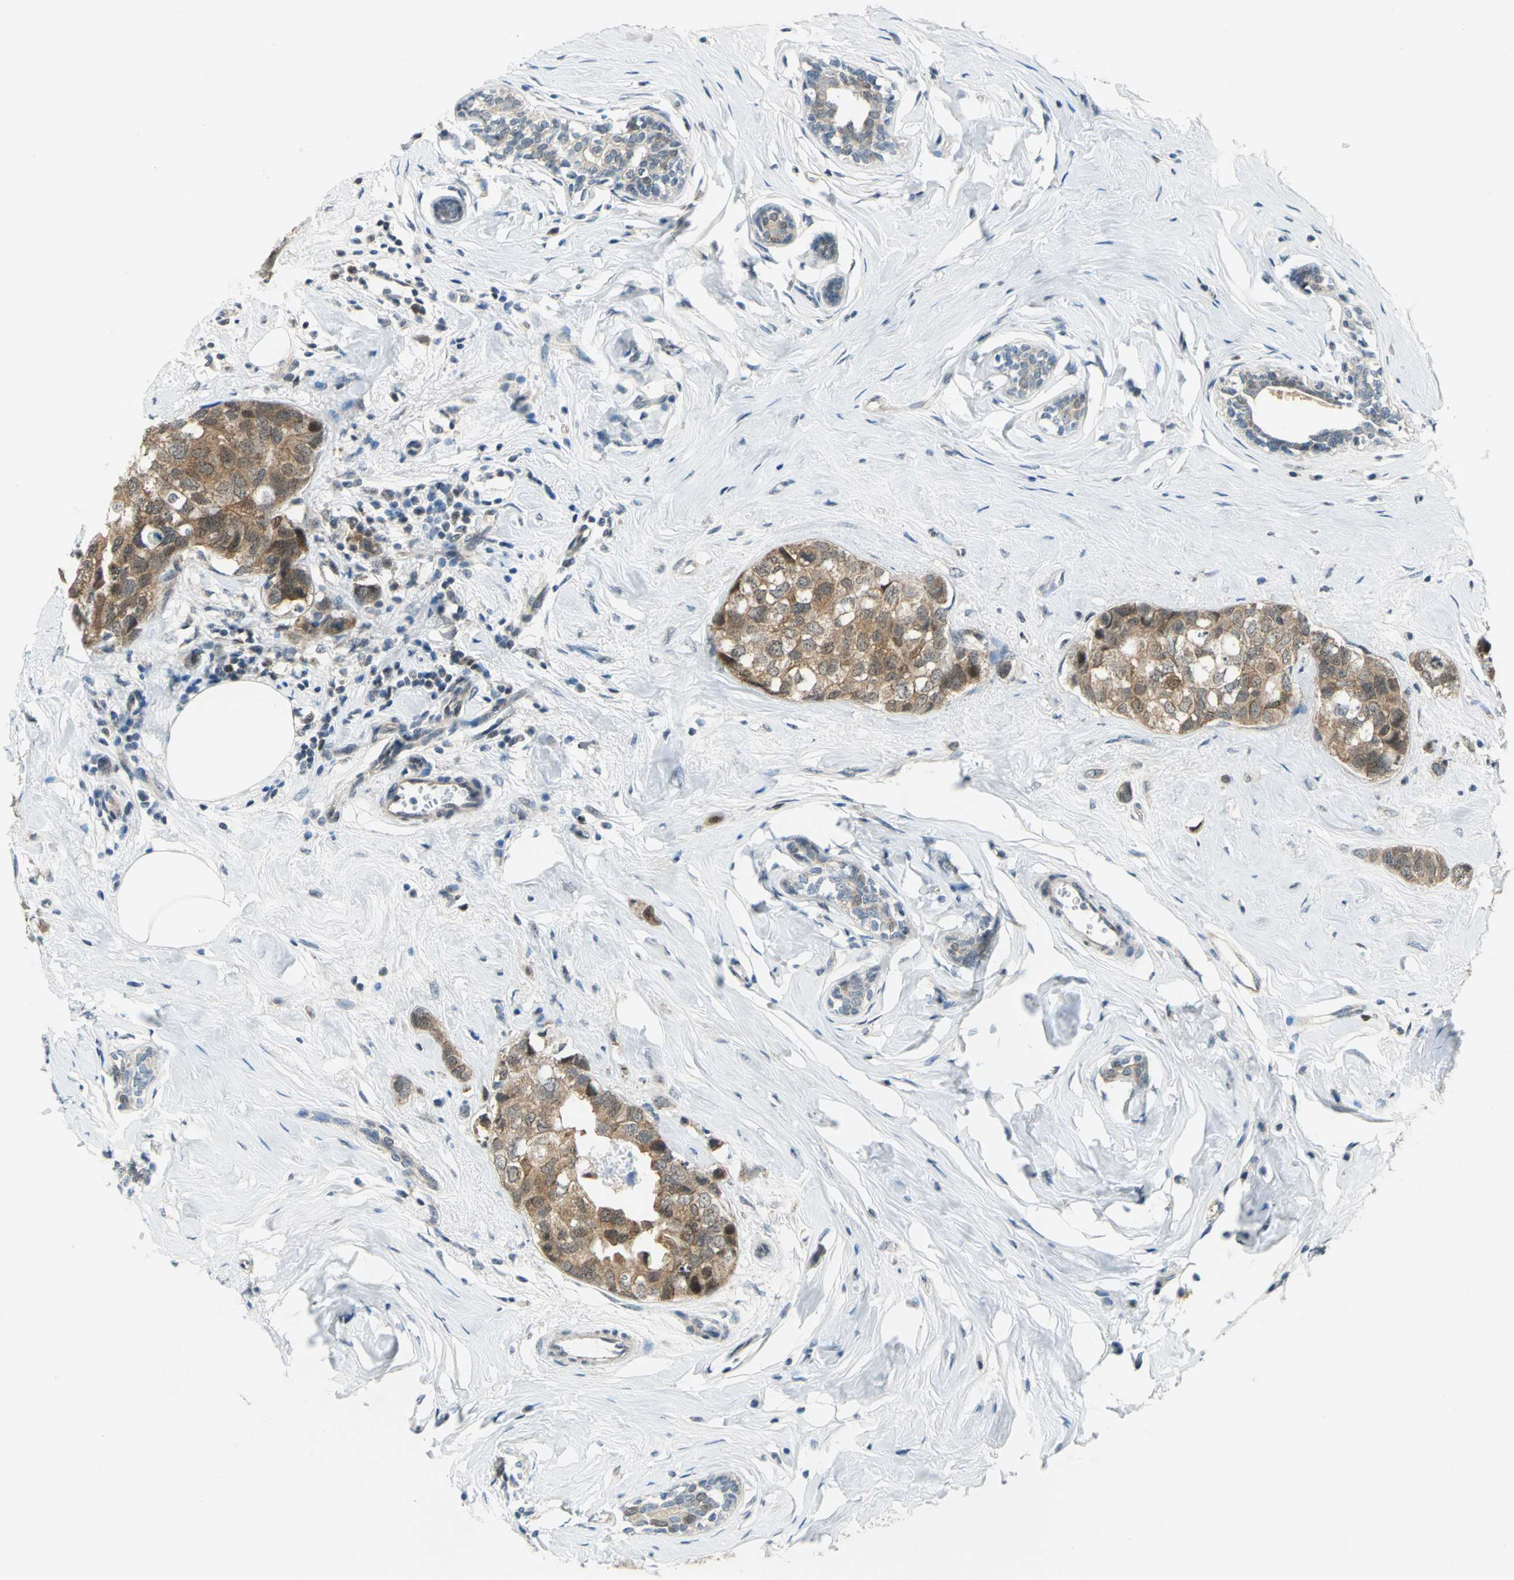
{"staining": {"intensity": "moderate", "quantity": ">75%", "location": "cytoplasmic/membranous"}, "tissue": "breast cancer", "cell_type": "Tumor cells", "image_type": "cancer", "snomed": [{"axis": "morphology", "description": "Normal tissue, NOS"}, {"axis": "morphology", "description": "Duct carcinoma"}, {"axis": "topography", "description": "Breast"}], "caption": "The immunohistochemical stain shows moderate cytoplasmic/membranous positivity in tumor cells of breast cancer tissue.", "gene": "PIN1", "patient": {"sex": "female", "age": 50}}